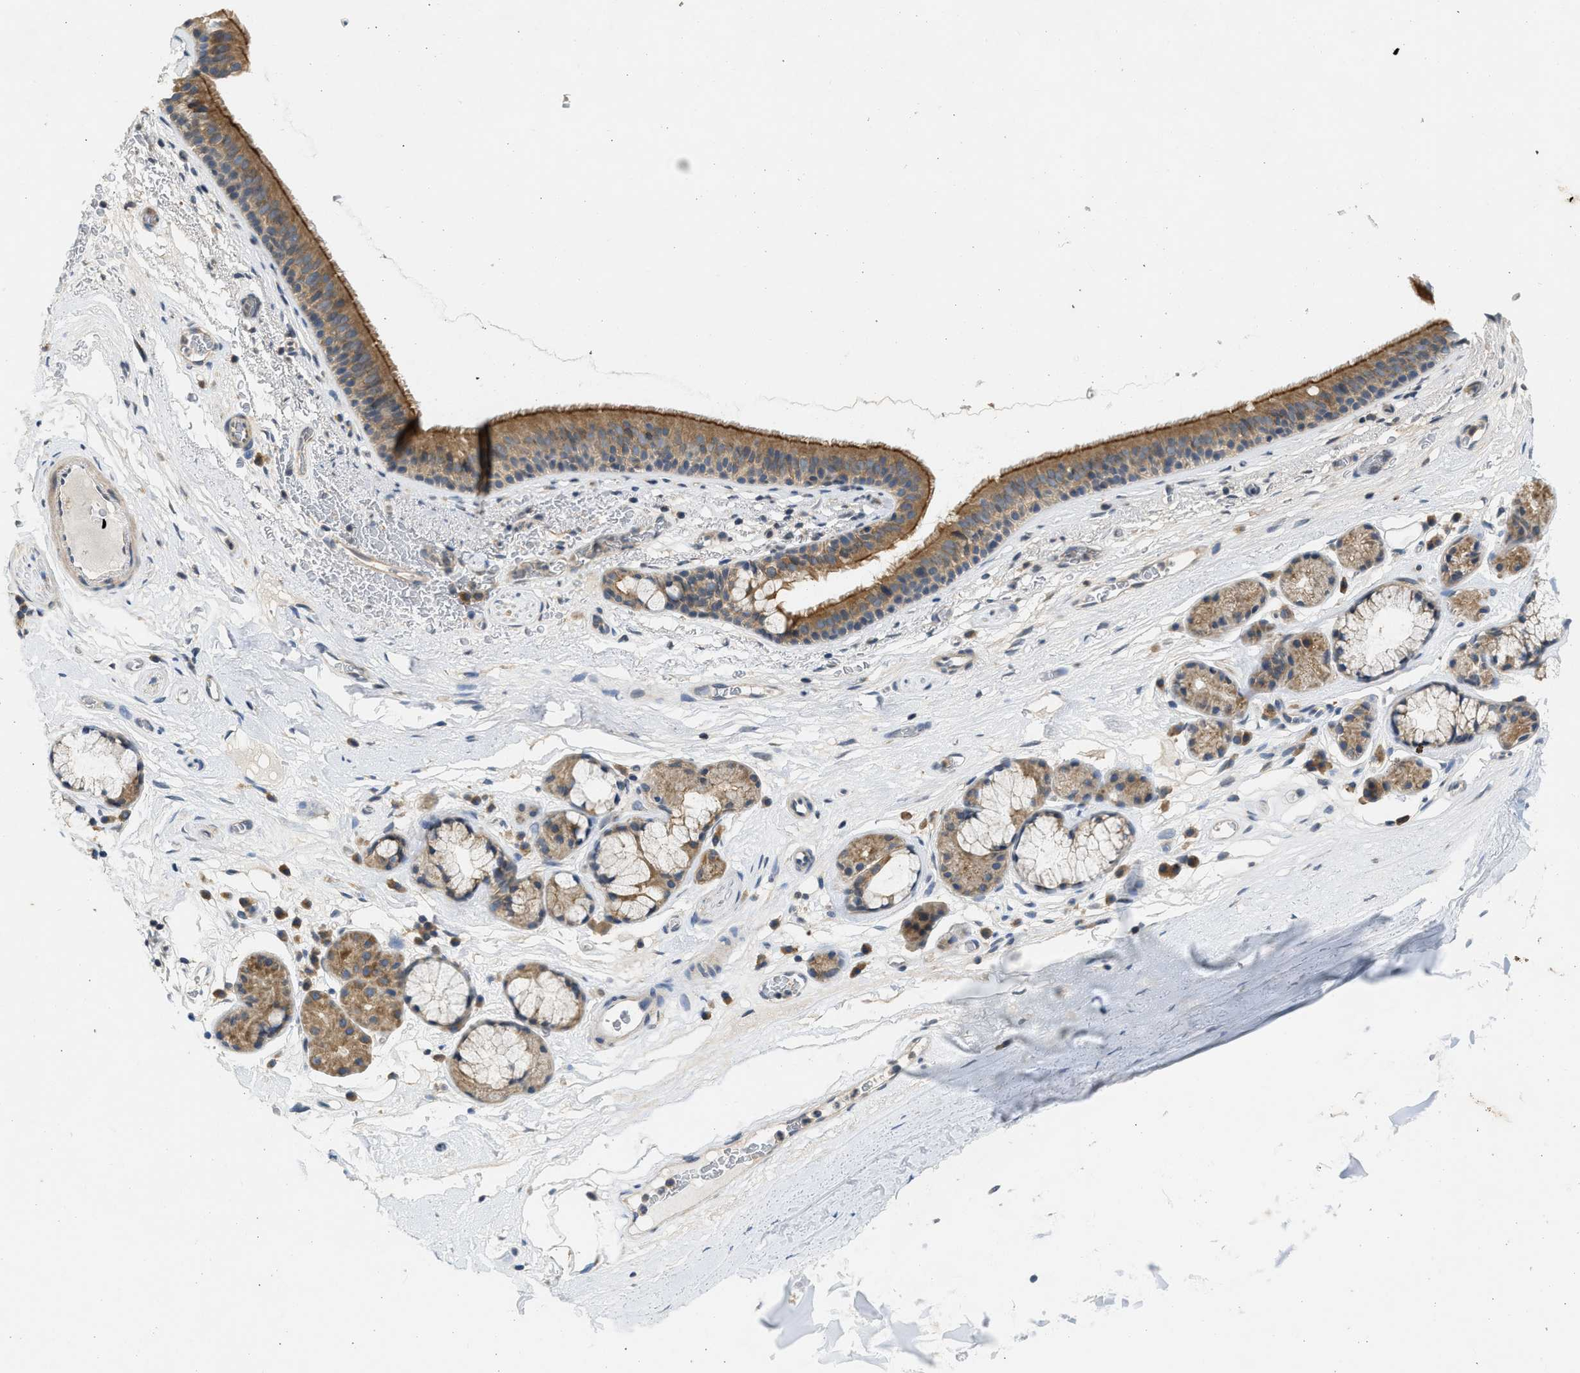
{"staining": {"intensity": "strong", "quantity": ">75%", "location": "cytoplasmic/membranous"}, "tissue": "bronchus", "cell_type": "Respiratory epithelial cells", "image_type": "normal", "snomed": [{"axis": "morphology", "description": "Normal tissue, NOS"}, {"axis": "topography", "description": "Cartilage tissue"}], "caption": "Bronchus stained for a protein (brown) exhibits strong cytoplasmic/membranous positive expression in approximately >75% of respiratory epithelial cells.", "gene": "CYP1A1", "patient": {"sex": "female", "age": 63}}